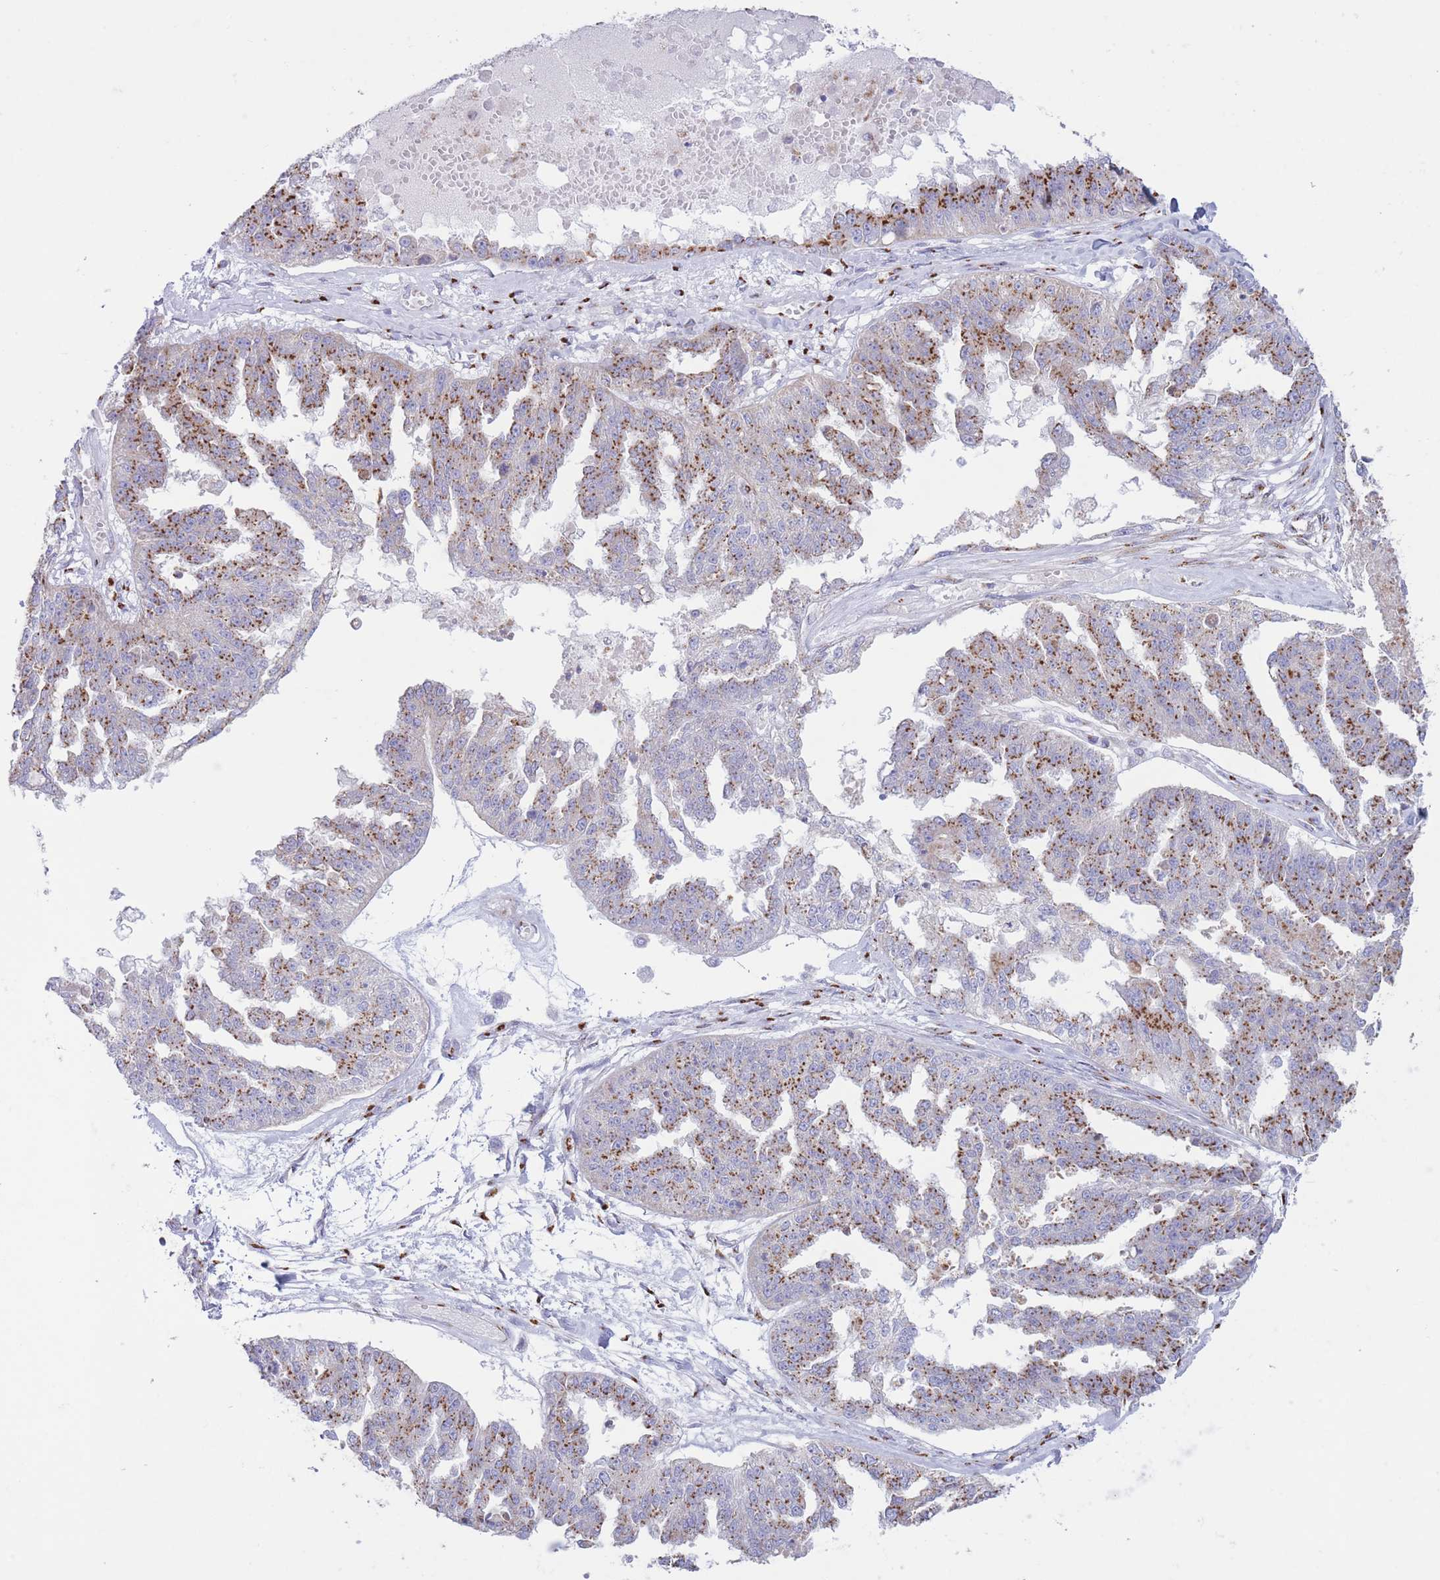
{"staining": {"intensity": "strong", "quantity": "25%-75%", "location": "cytoplasmic/membranous"}, "tissue": "ovarian cancer", "cell_type": "Tumor cells", "image_type": "cancer", "snomed": [{"axis": "morphology", "description": "Cystadenocarcinoma, serous, NOS"}, {"axis": "topography", "description": "Ovary"}], "caption": "Protein expression by immunohistochemistry (IHC) demonstrates strong cytoplasmic/membranous expression in about 25%-75% of tumor cells in ovarian cancer. Ihc stains the protein of interest in brown and the nuclei are stained blue.", "gene": "MPND", "patient": {"sex": "female", "age": 58}}